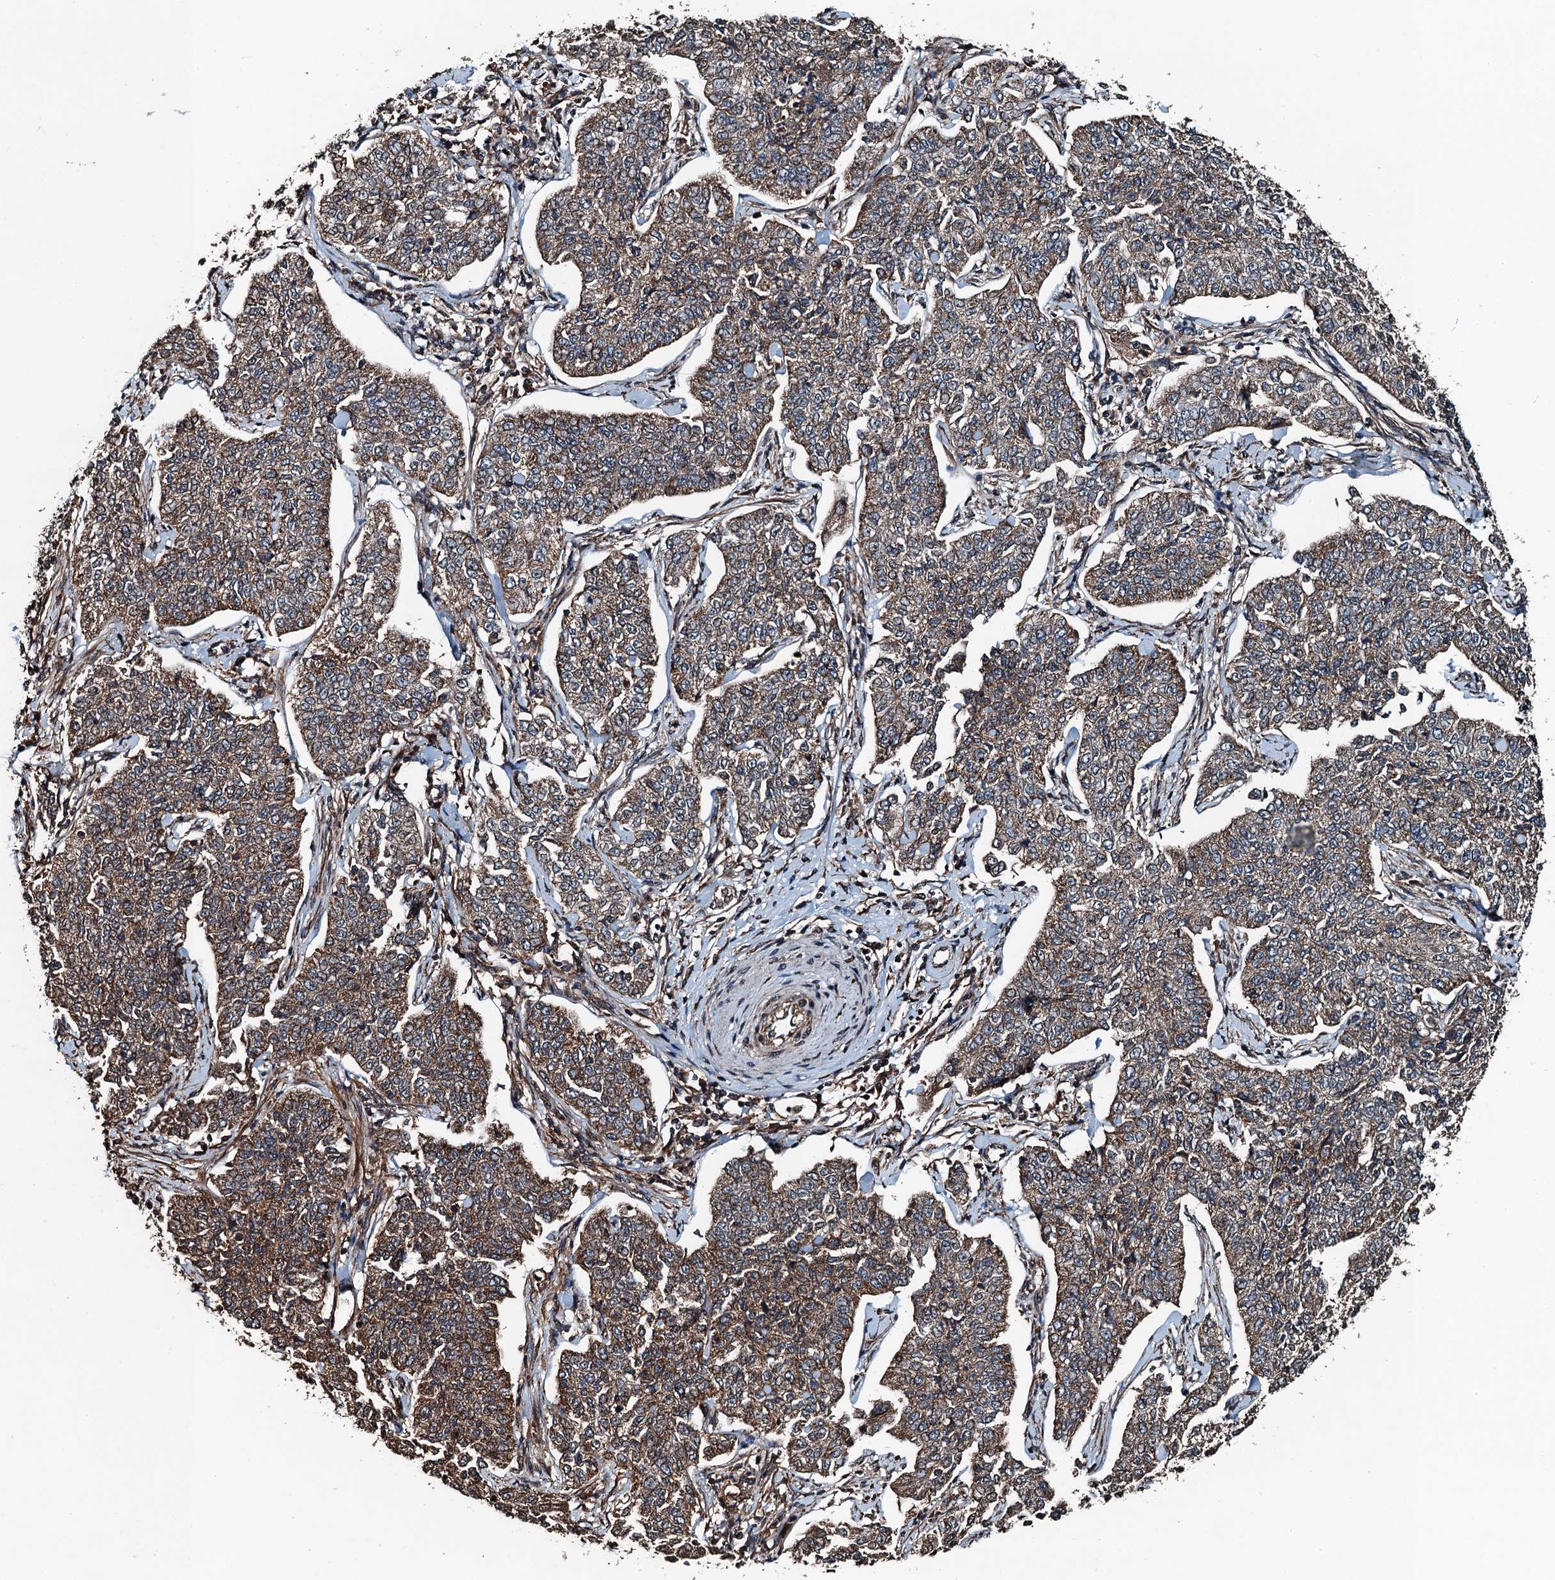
{"staining": {"intensity": "moderate", "quantity": ">75%", "location": "cytoplasmic/membranous"}, "tissue": "cervical cancer", "cell_type": "Tumor cells", "image_type": "cancer", "snomed": [{"axis": "morphology", "description": "Squamous cell carcinoma, NOS"}, {"axis": "topography", "description": "Cervix"}], "caption": "Human cervical cancer (squamous cell carcinoma) stained for a protein (brown) demonstrates moderate cytoplasmic/membranous positive staining in approximately >75% of tumor cells.", "gene": "TCTN1", "patient": {"sex": "female", "age": 35}}